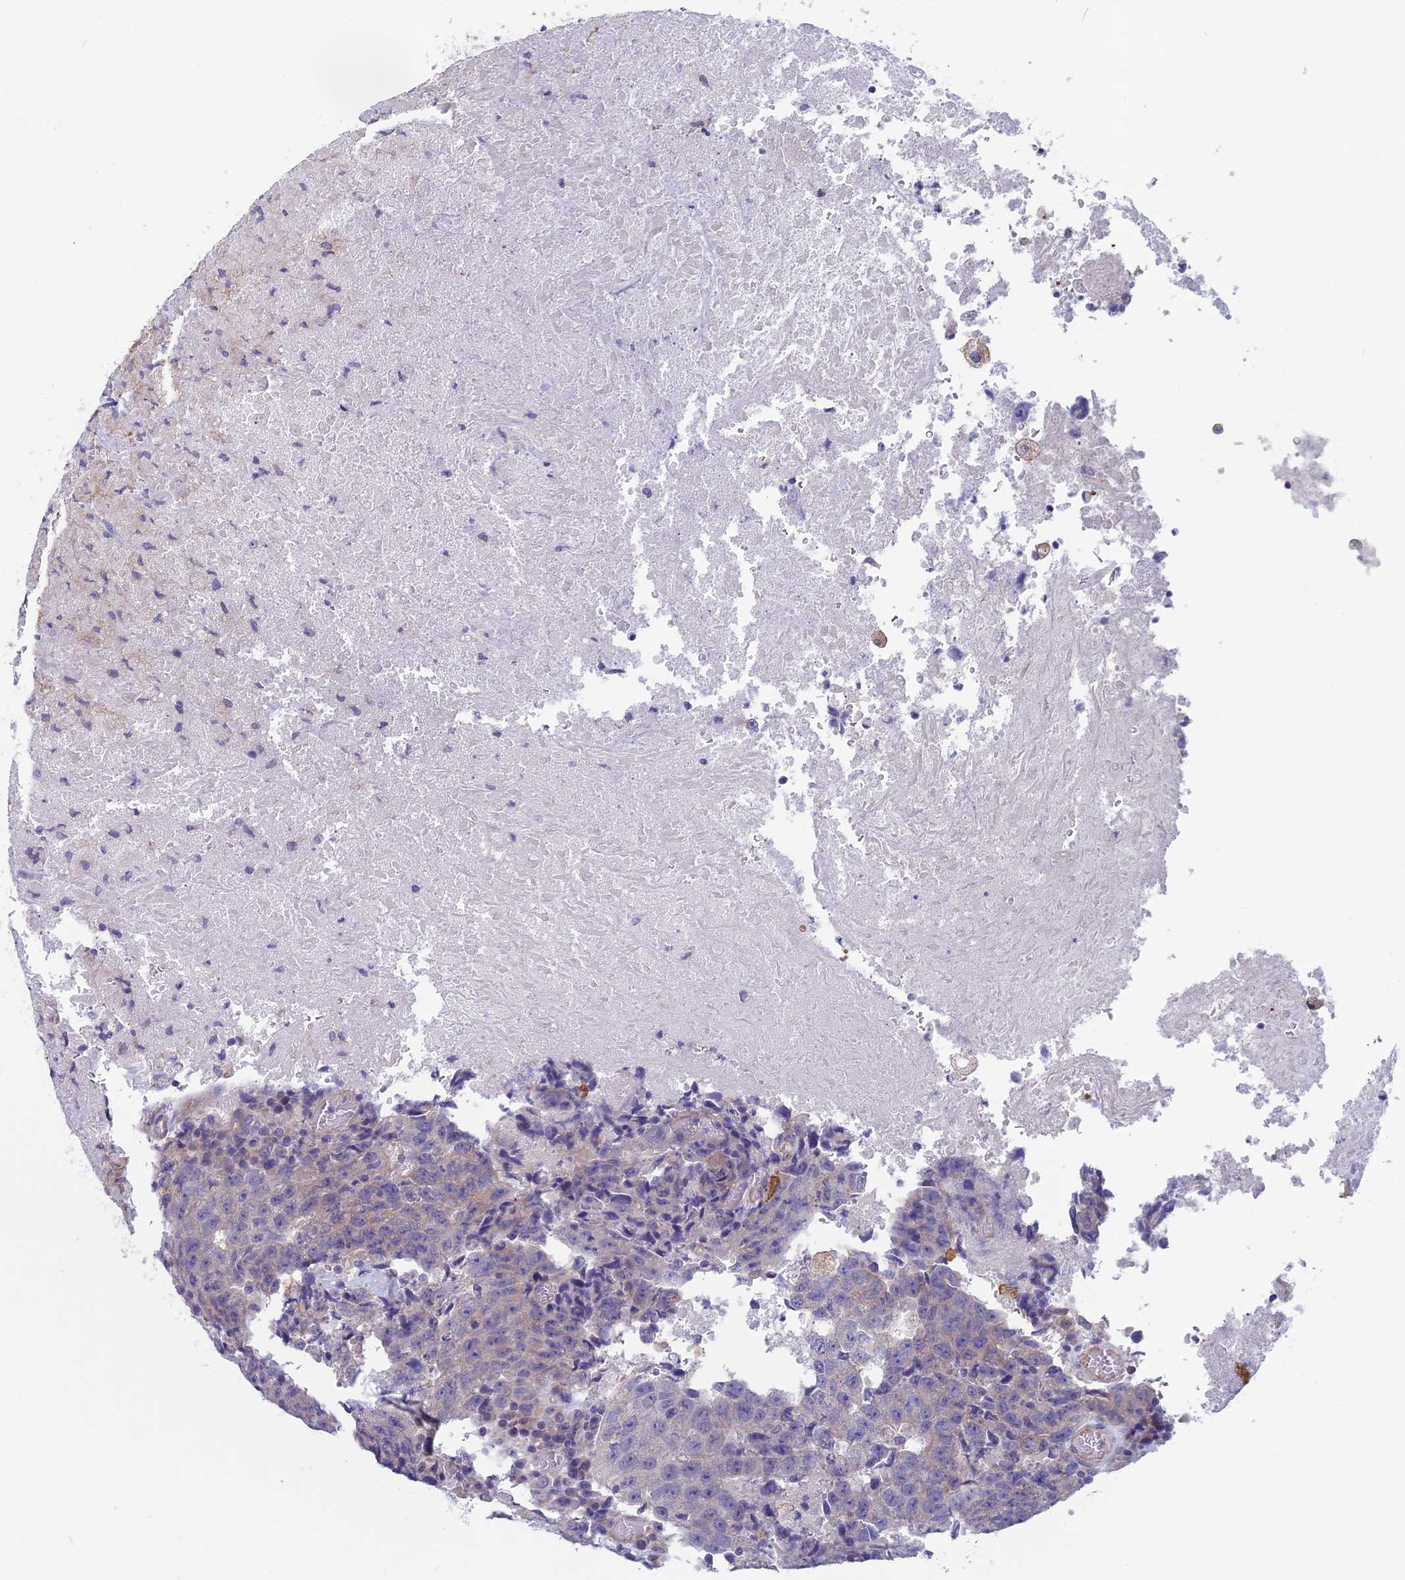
{"staining": {"intensity": "negative", "quantity": "none", "location": "none"}, "tissue": "testis cancer", "cell_type": "Tumor cells", "image_type": "cancer", "snomed": [{"axis": "morphology", "description": "Necrosis, NOS"}, {"axis": "morphology", "description": "Carcinoma, Embryonal, NOS"}, {"axis": "topography", "description": "Testis"}], "caption": "DAB immunohistochemical staining of human testis cancer displays no significant staining in tumor cells.", "gene": "CNOT6L", "patient": {"sex": "male", "age": 19}}